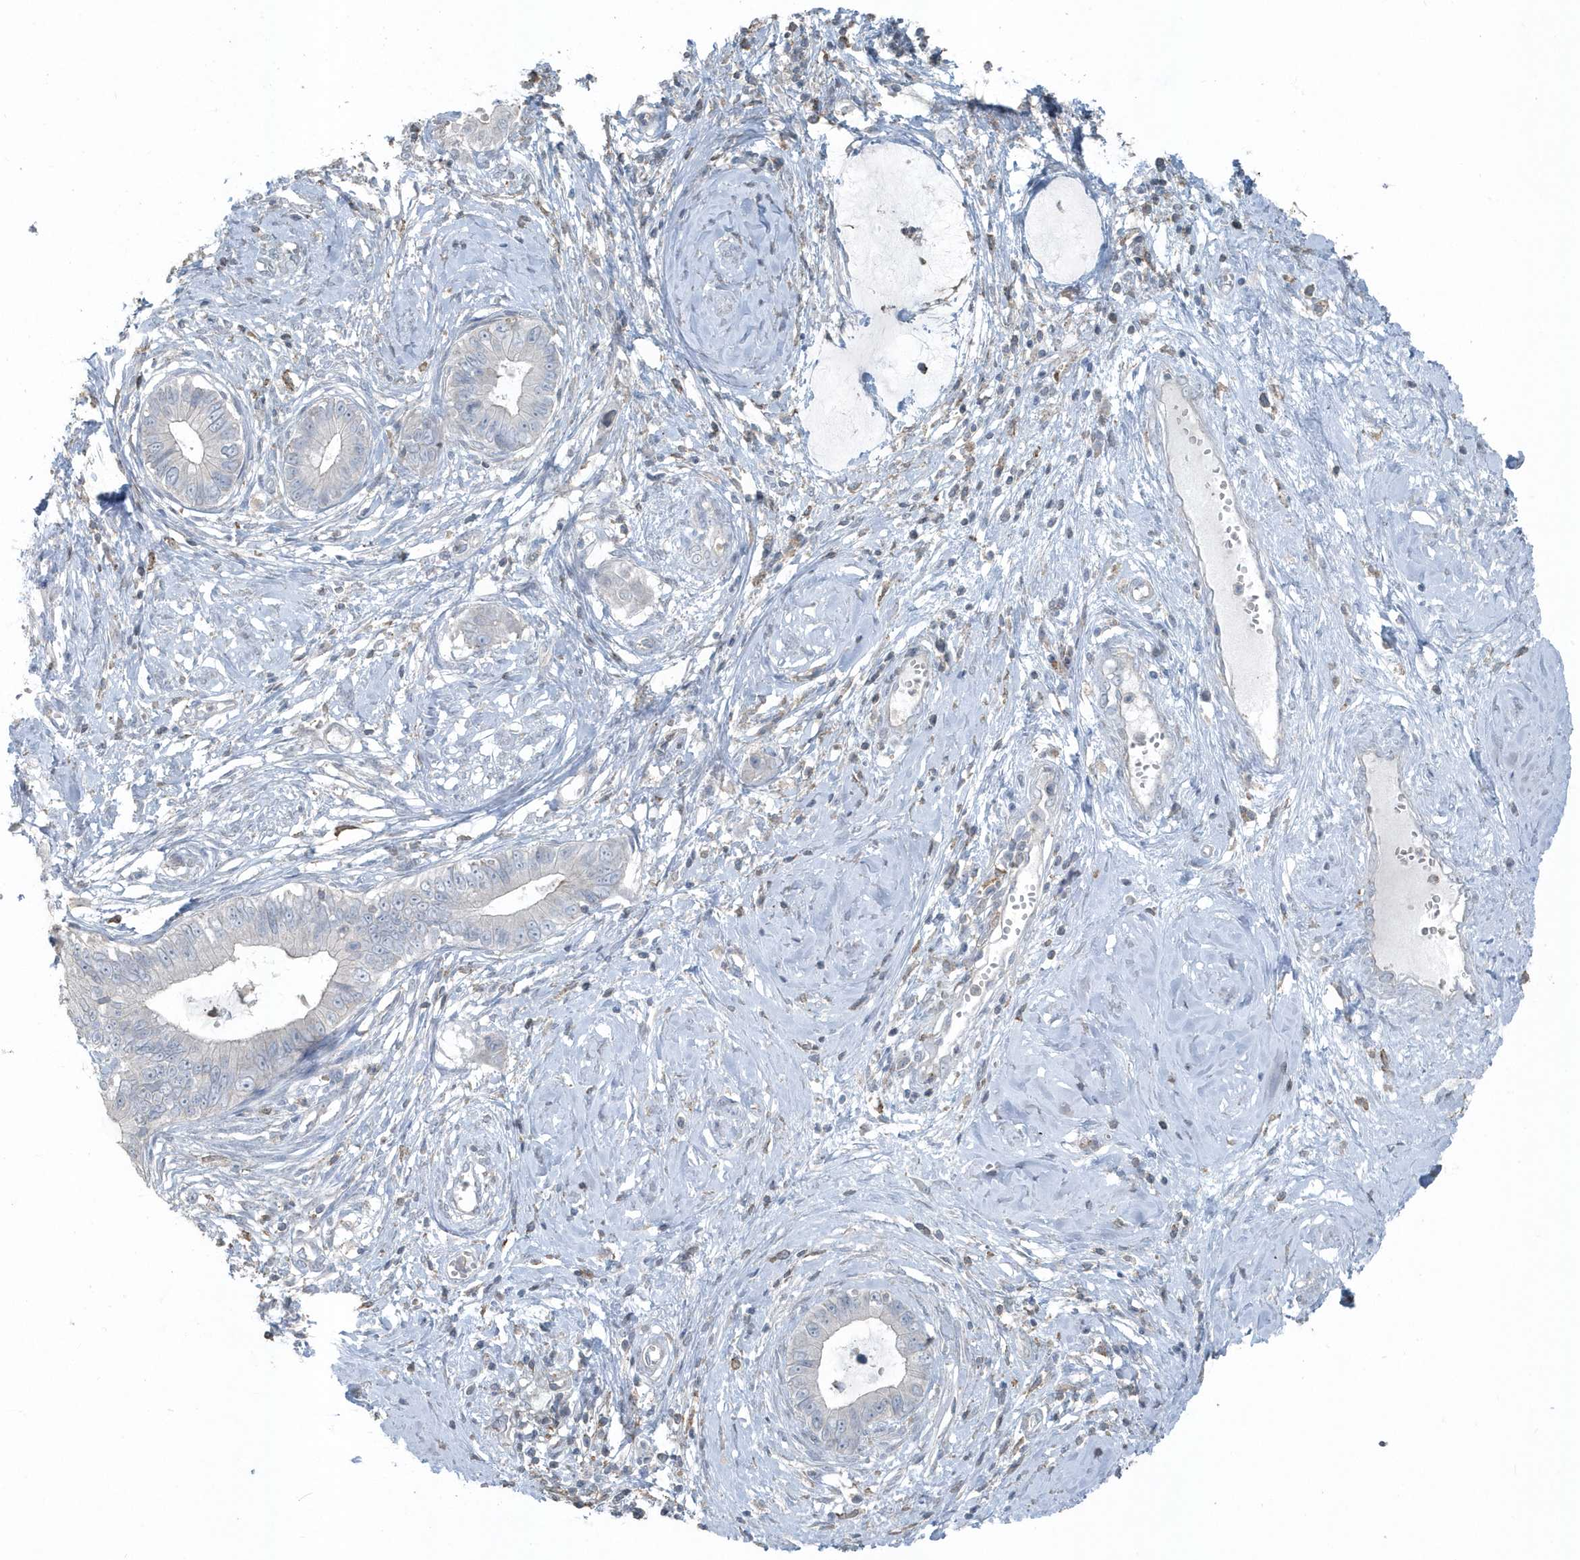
{"staining": {"intensity": "negative", "quantity": "none", "location": "none"}, "tissue": "cervical cancer", "cell_type": "Tumor cells", "image_type": "cancer", "snomed": [{"axis": "morphology", "description": "Adenocarcinoma, NOS"}, {"axis": "topography", "description": "Cervix"}], "caption": "A histopathology image of human adenocarcinoma (cervical) is negative for staining in tumor cells.", "gene": "ACTC1", "patient": {"sex": "female", "age": 44}}